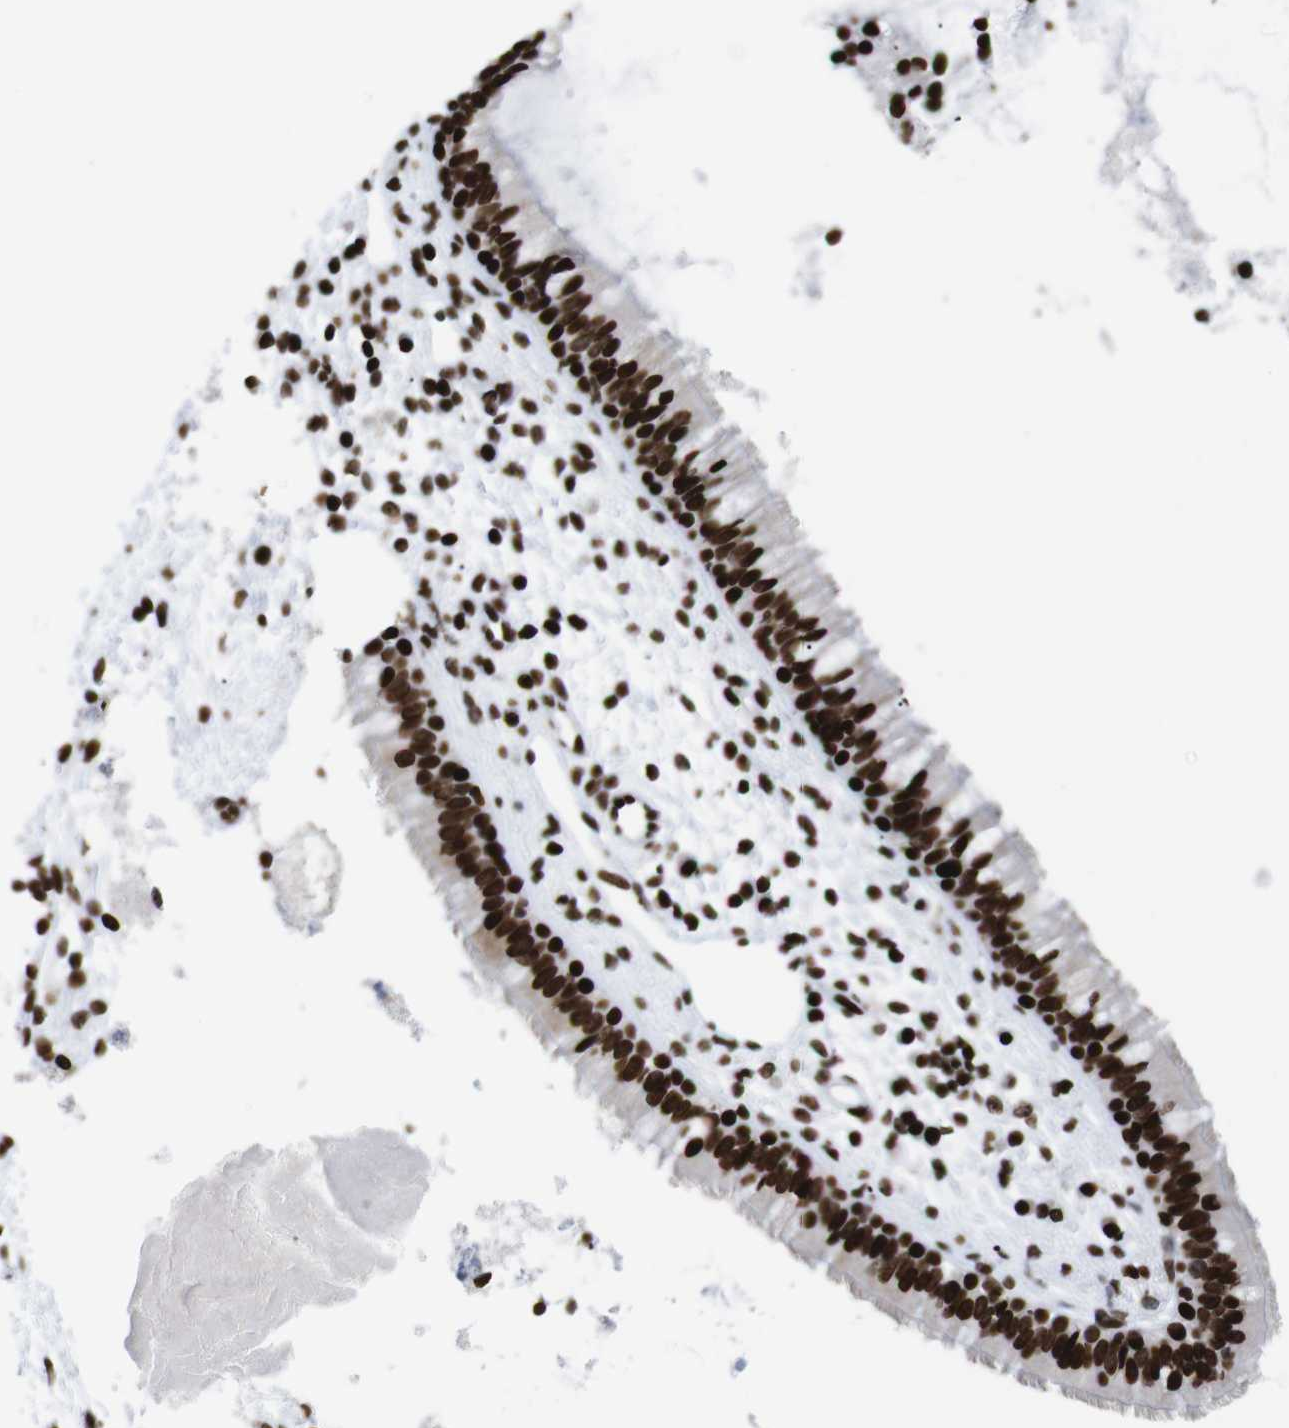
{"staining": {"intensity": "strong", "quantity": ">75%", "location": "nuclear"}, "tissue": "nasopharynx", "cell_type": "Respiratory epithelial cells", "image_type": "normal", "snomed": [{"axis": "morphology", "description": "Normal tissue, NOS"}, {"axis": "topography", "description": "Nasopharynx"}], "caption": "IHC photomicrograph of normal nasopharynx: nasopharynx stained using IHC exhibits high levels of strong protein expression localized specifically in the nuclear of respiratory epithelial cells, appearing as a nuclear brown color.", "gene": "H1", "patient": {"sex": "male", "age": 21}}